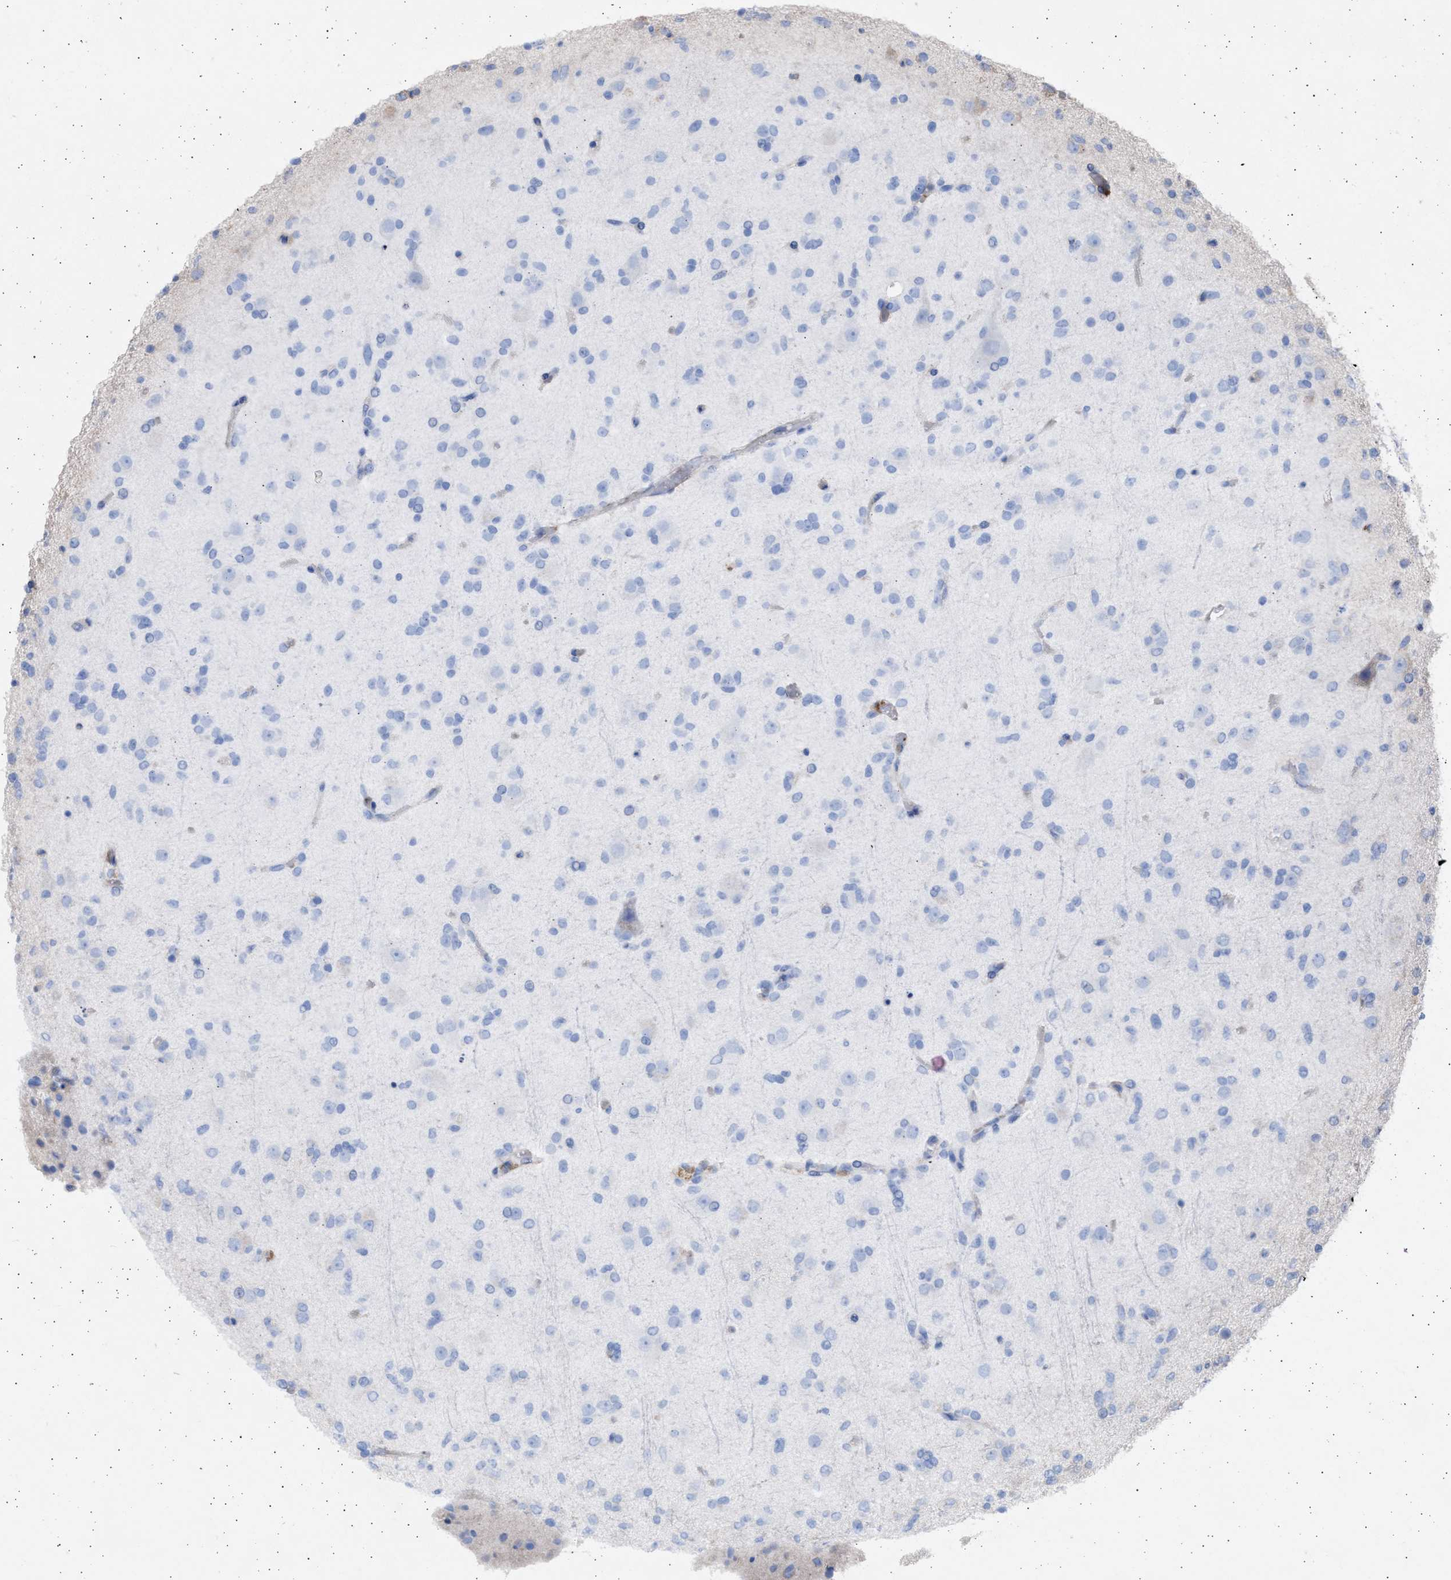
{"staining": {"intensity": "negative", "quantity": "none", "location": "none"}, "tissue": "glioma", "cell_type": "Tumor cells", "image_type": "cancer", "snomed": [{"axis": "morphology", "description": "Glioma, malignant, Low grade"}, {"axis": "topography", "description": "Brain"}], "caption": "Immunohistochemistry (IHC) micrograph of neoplastic tissue: human glioma stained with DAB (3,3'-diaminobenzidine) displays no significant protein expression in tumor cells. (DAB (3,3'-diaminobenzidine) immunohistochemistry (IHC) visualized using brightfield microscopy, high magnification).", "gene": "NBR1", "patient": {"sex": "male", "age": 65}}